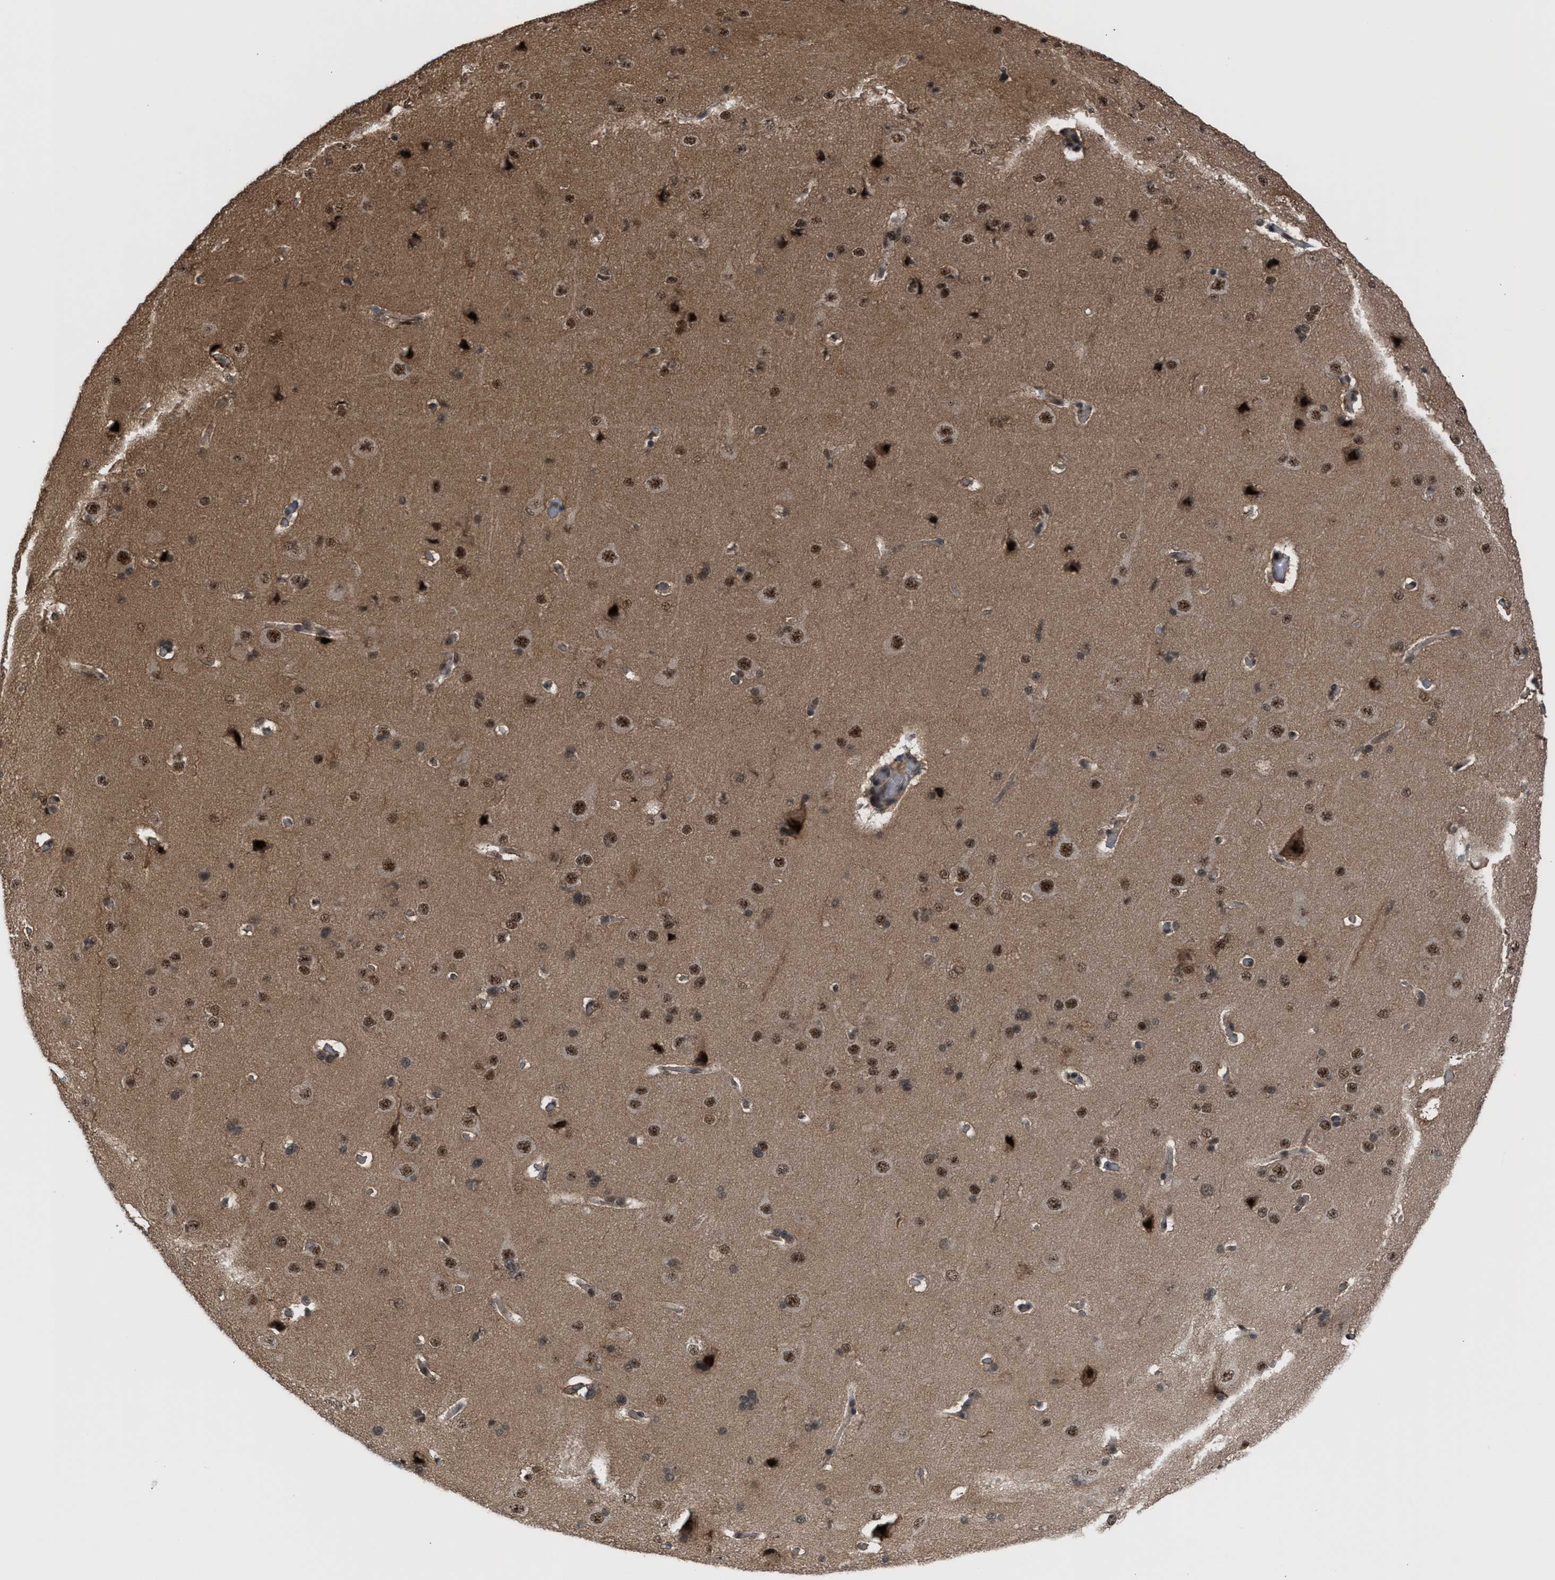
{"staining": {"intensity": "moderate", "quantity": ">75%", "location": "cytoplasmic/membranous,nuclear"}, "tissue": "cerebral cortex", "cell_type": "Endothelial cells", "image_type": "normal", "snomed": [{"axis": "morphology", "description": "Normal tissue, NOS"}, {"axis": "topography", "description": "Cerebral cortex"}], "caption": "The micrograph demonstrates immunohistochemical staining of benign cerebral cortex. There is moderate cytoplasmic/membranous,nuclear positivity is identified in about >75% of endothelial cells.", "gene": "PRPF4", "patient": {"sex": "male", "age": 62}}